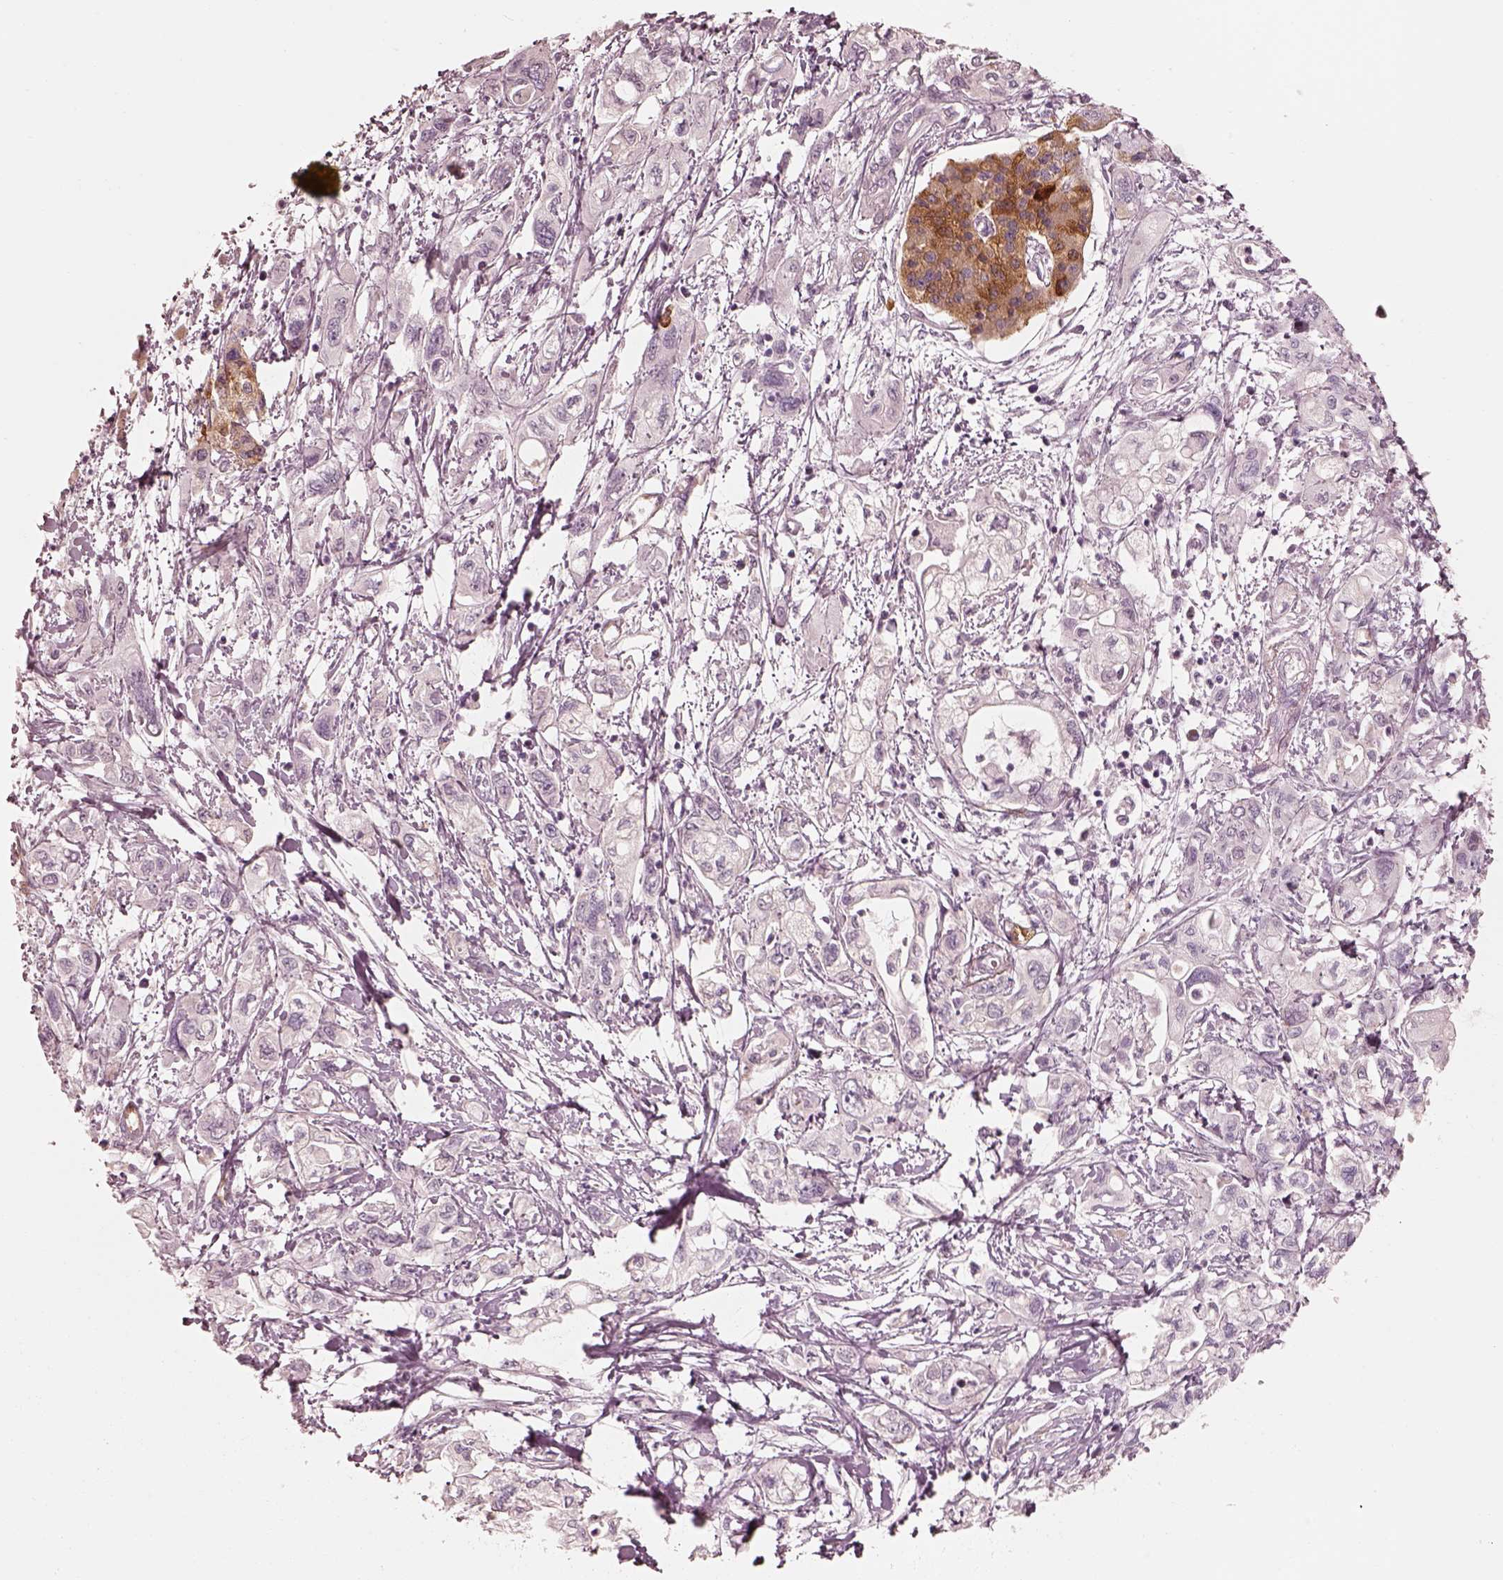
{"staining": {"intensity": "negative", "quantity": "none", "location": "none"}, "tissue": "pancreatic cancer", "cell_type": "Tumor cells", "image_type": "cancer", "snomed": [{"axis": "morphology", "description": "Adenocarcinoma, NOS"}, {"axis": "topography", "description": "Pancreas"}], "caption": "The histopathology image reveals no staining of tumor cells in pancreatic cancer (adenocarcinoma).", "gene": "RAB3C", "patient": {"sex": "male", "age": 54}}